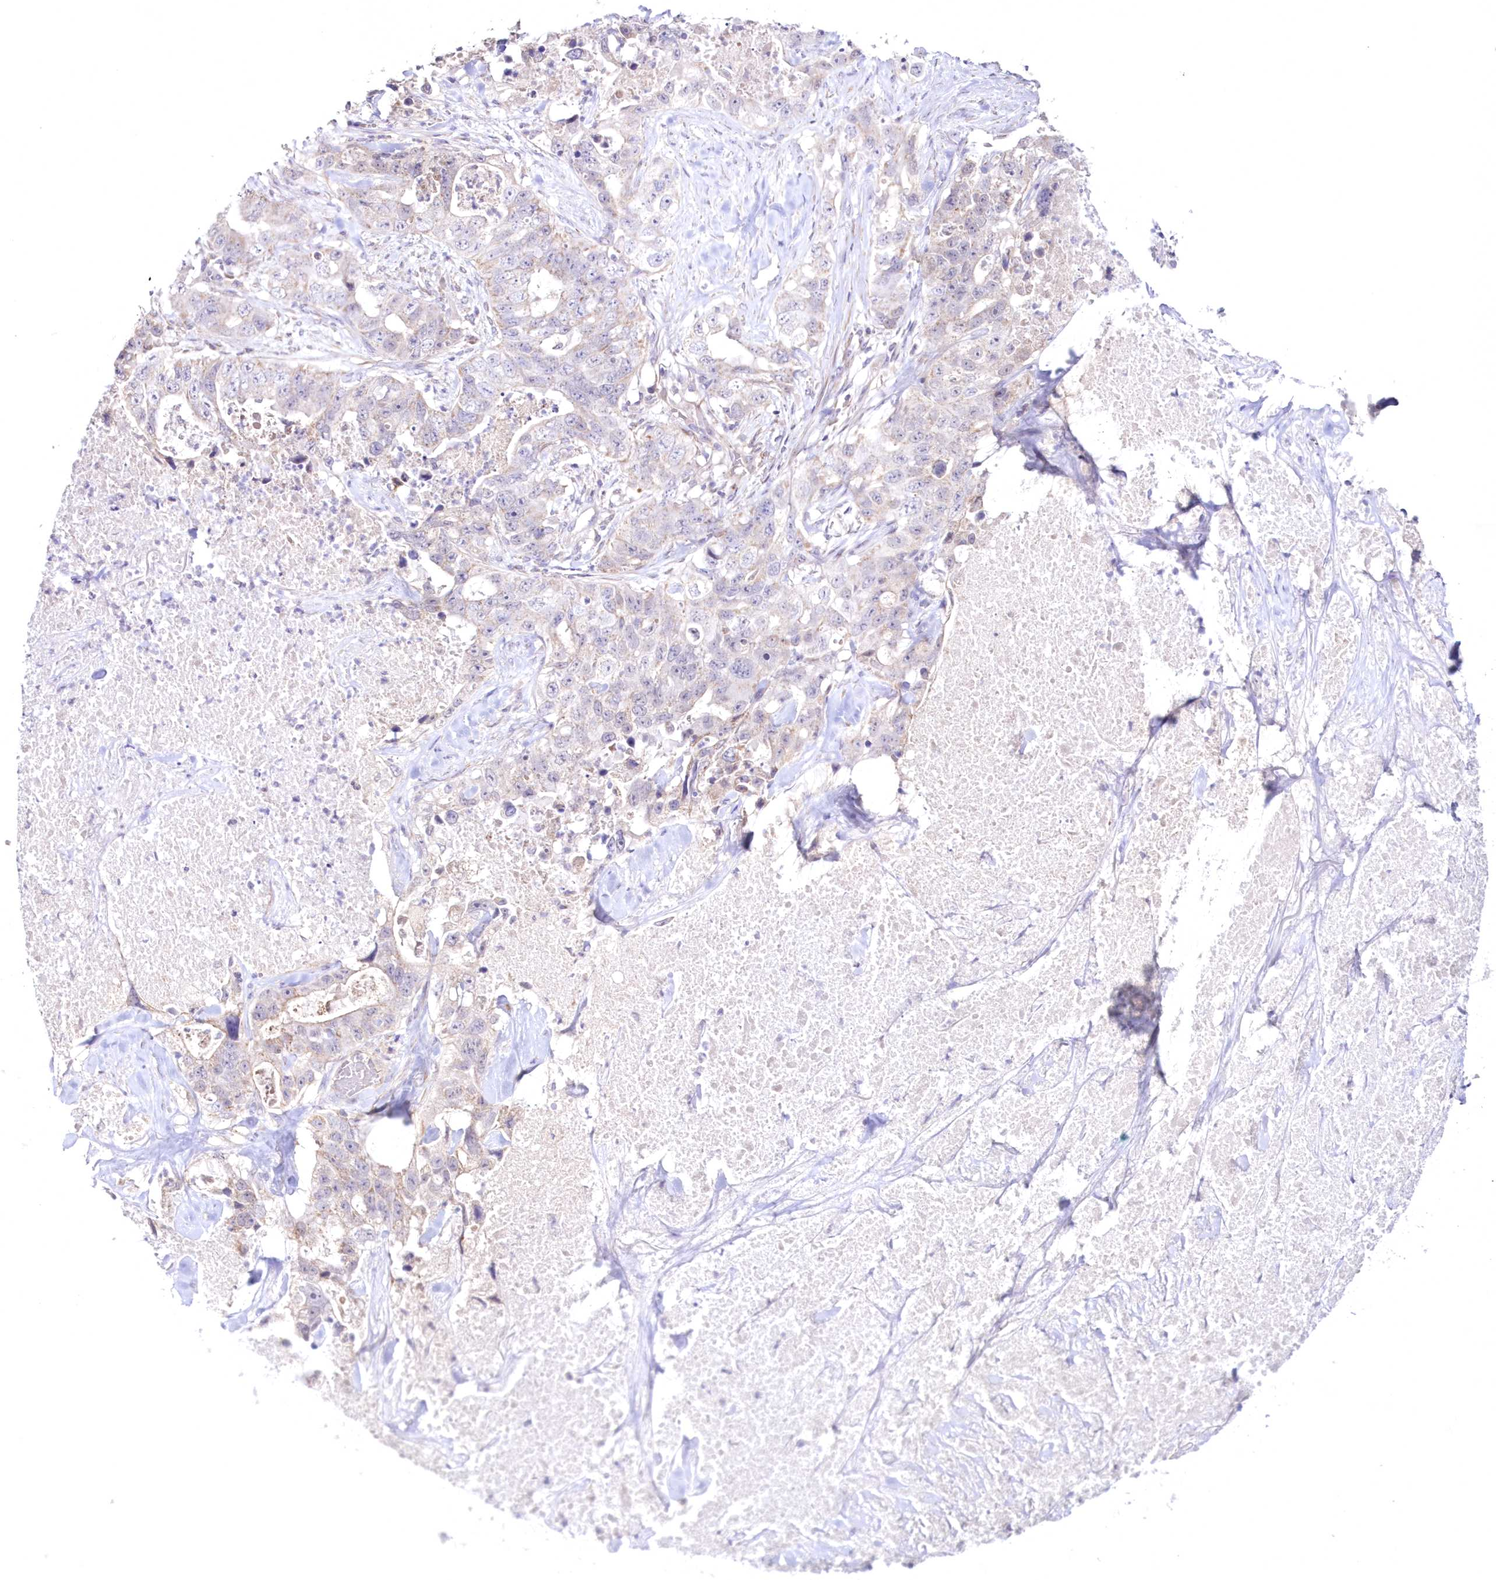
{"staining": {"intensity": "negative", "quantity": "none", "location": "none"}, "tissue": "lung cancer", "cell_type": "Tumor cells", "image_type": "cancer", "snomed": [{"axis": "morphology", "description": "Adenocarcinoma, NOS"}, {"axis": "topography", "description": "Lung"}], "caption": "Immunohistochemistry image of neoplastic tissue: human lung adenocarcinoma stained with DAB shows no significant protein positivity in tumor cells.", "gene": "NEU4", "patient": {"sex": "female", "age": 51}}